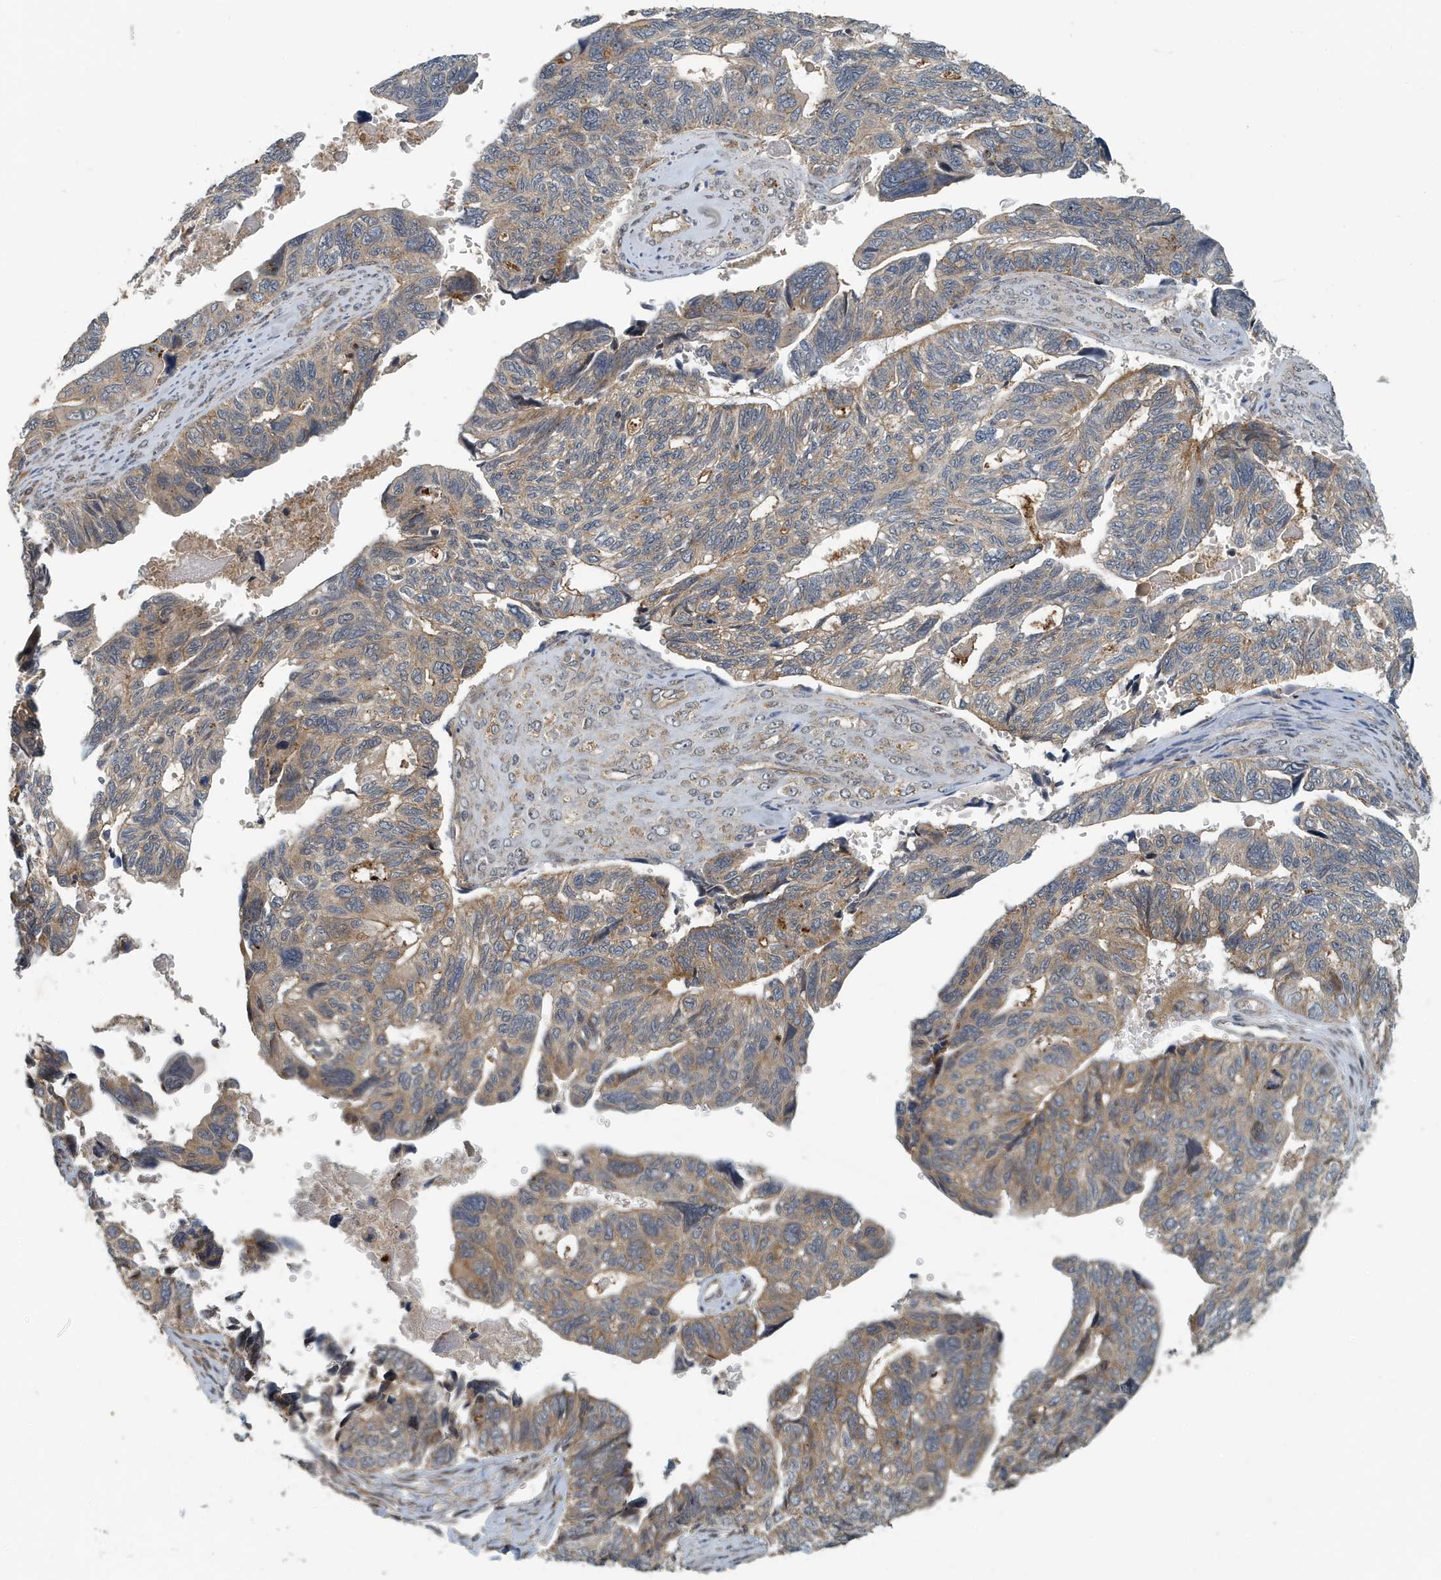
{"staining": {"intensity": "weak", "quantity": ">75%", "location": "cytoplasmic/membranous"}, "tissue": "ovarian cancer", "cell_type": "Tumor cells", "image_type": "cancer", "snomed": [{"axis": "morphology", "description": "Cystadenocarcinoma, serous, NOS"}, {"axis": "topography", "description": "Ovary"}], "caption": "Immunohistochemistry of ovarian serous cystadenocarcinoma reveals low levels of weak cytoplasmic/membranous expression in approximately >75% of tumor cells.", "gene": "KIF15", "patient": {"sex": "female", "age": 79}}